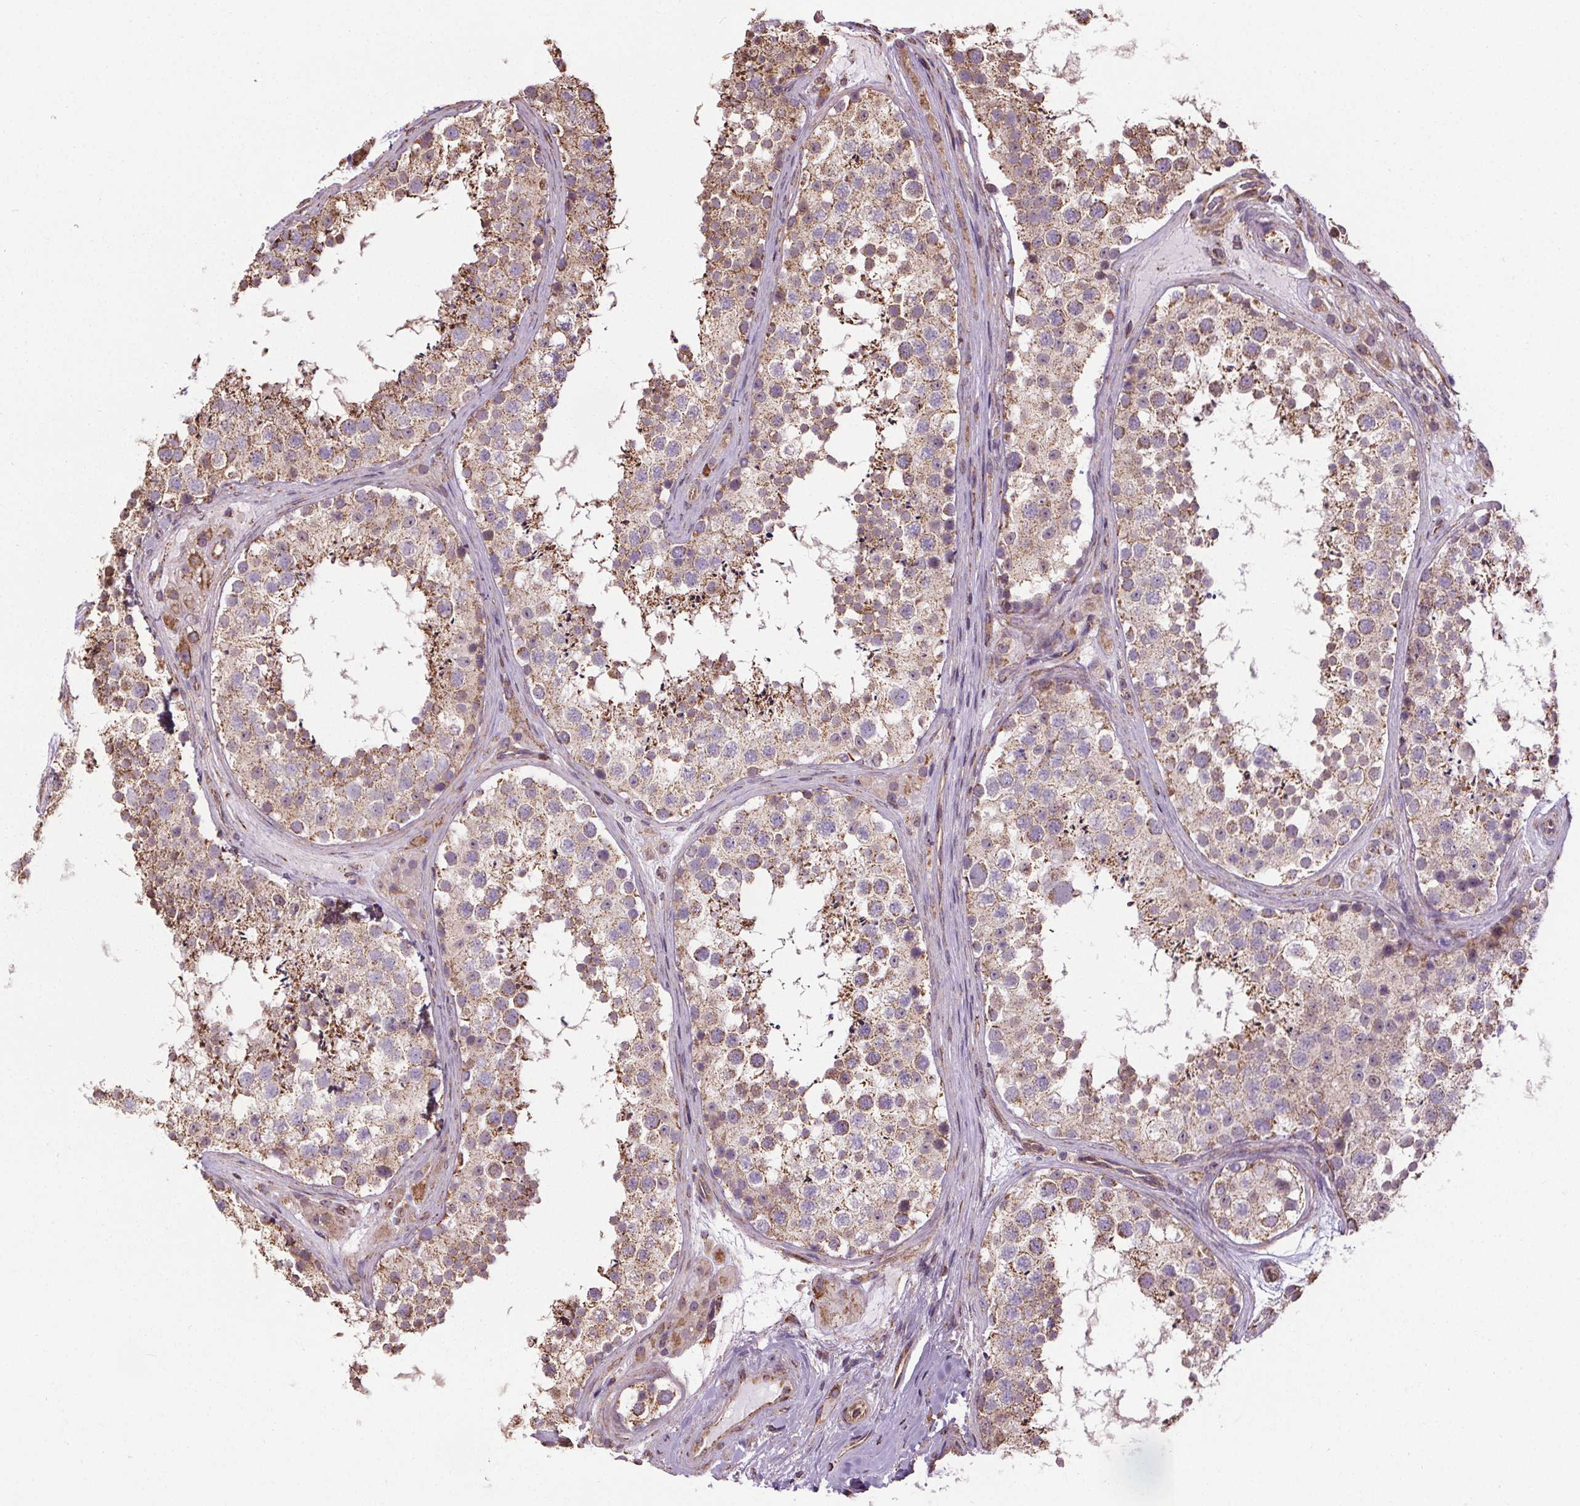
{"staining": {"intensity": "weak", "quantity": ">75%", "location": "cytoplasmic/membranous"}, "tissue": "testis", "cell_type": "Cells in seminiferous ducts", "image_type": "normal", "snomed": [{"axis": "morphology", "description": "Normal tissue, NOS"}, {"axis": "topography", "description": "Testis"}], "caption": "Immunohistochemical staining of benign testis displays low levels of weak cytoplasmic/membranous staining in about >75% of cells in seminiferous ducts. (brown staining indicates protein expression, while blue staining denotes nuclei).", "gene": "ZNF548", "patient": {"sex": "male", "age": 41}}